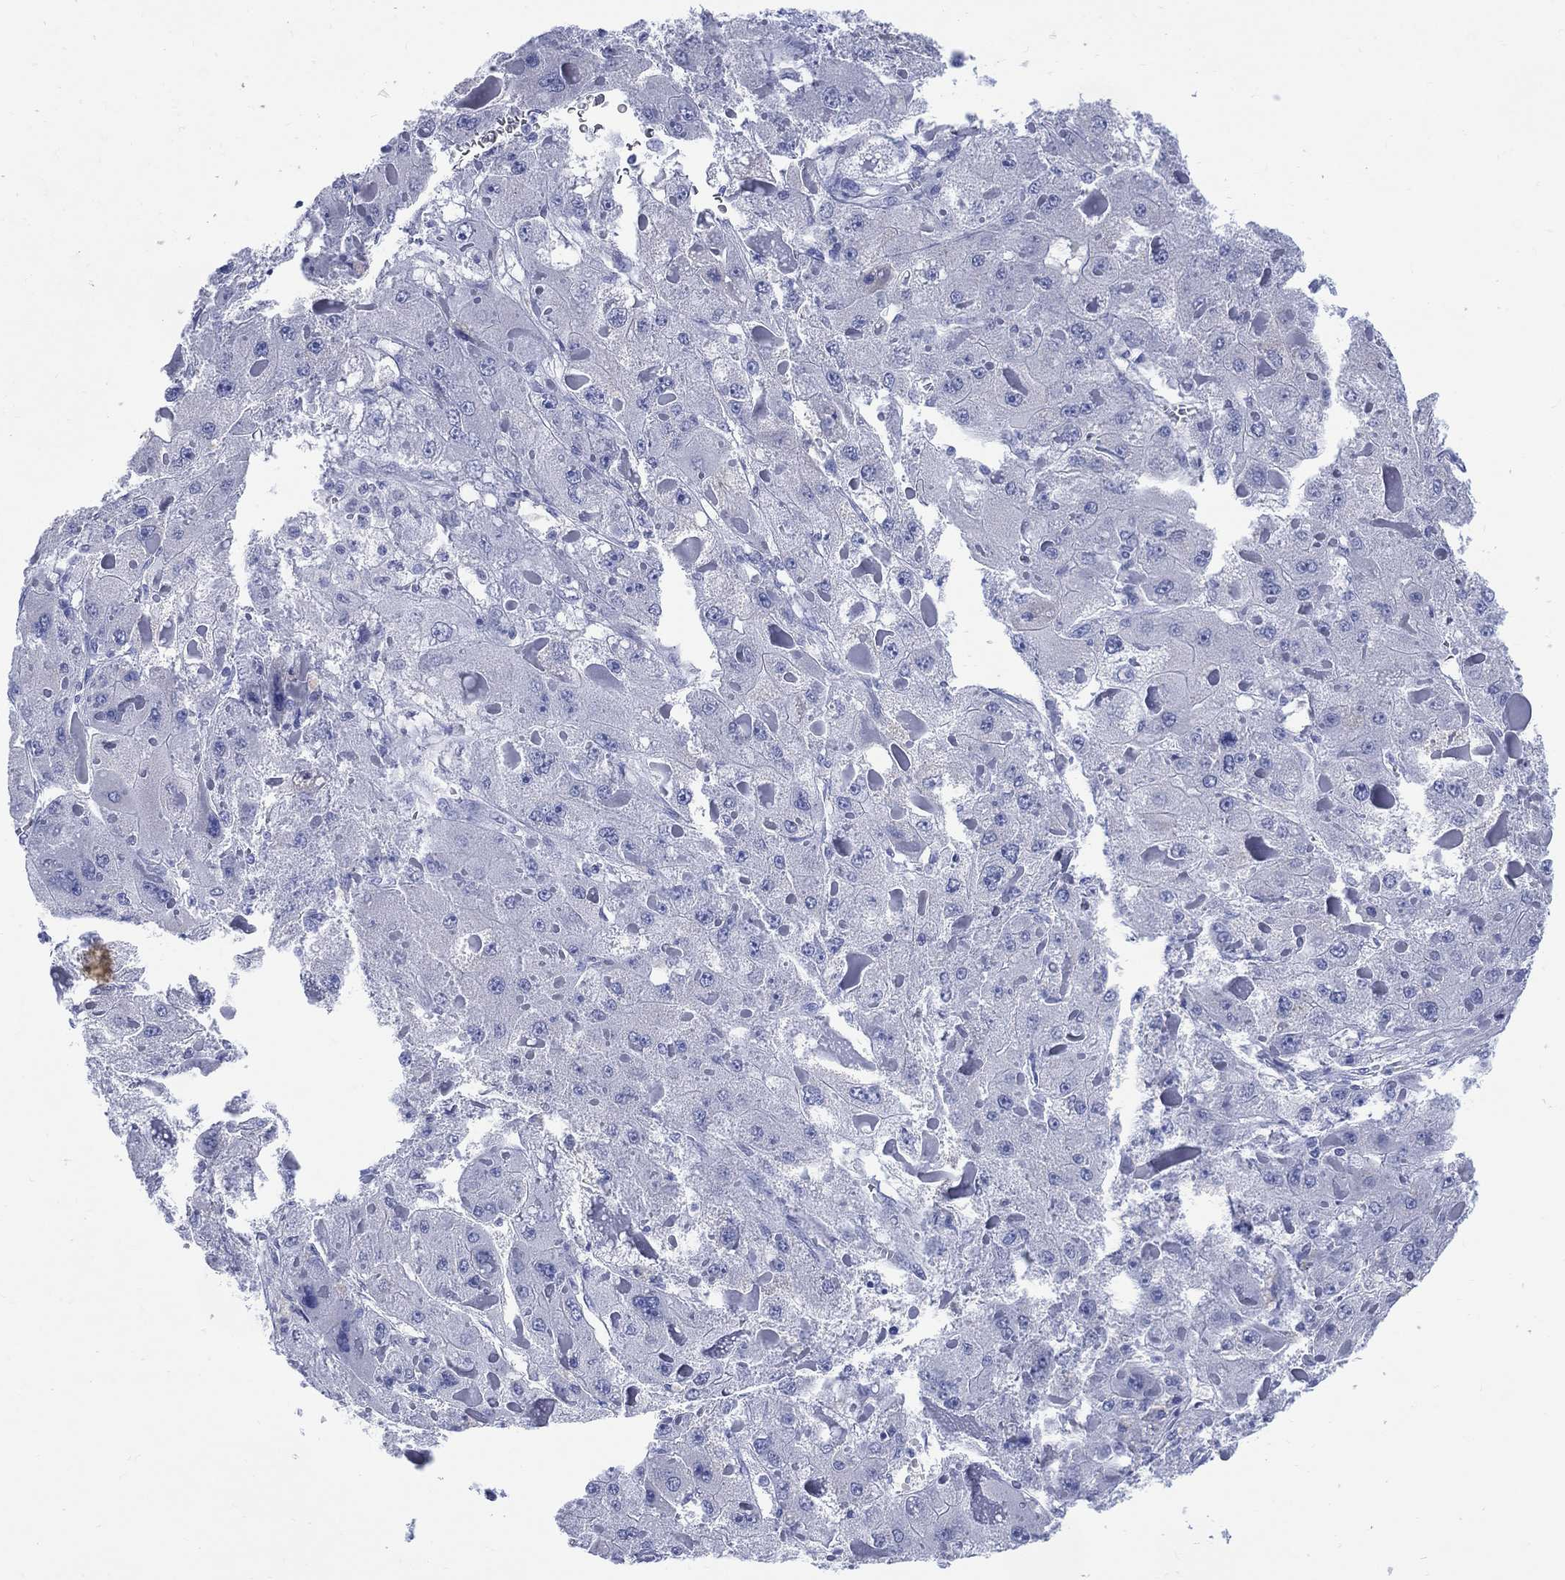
{"staining": {"intensity": "negative", "quantity": "none", "location": "none"}, "tissue": "liver cancer", "cell_type": "Tumor cells", "image_type": "cancer", "snomed": [{"axis": "morphology", "description": "Carcinoma, Hepatocellular, NOS"}, {"axis": "topography", "description": "Liver"}], "caption": "Image shows no protein staining in tumor cells of liver hepatocellular carcinoma tissue.", "gene": "LRRD1", "patient": {"sex": "female", "age": 73}}